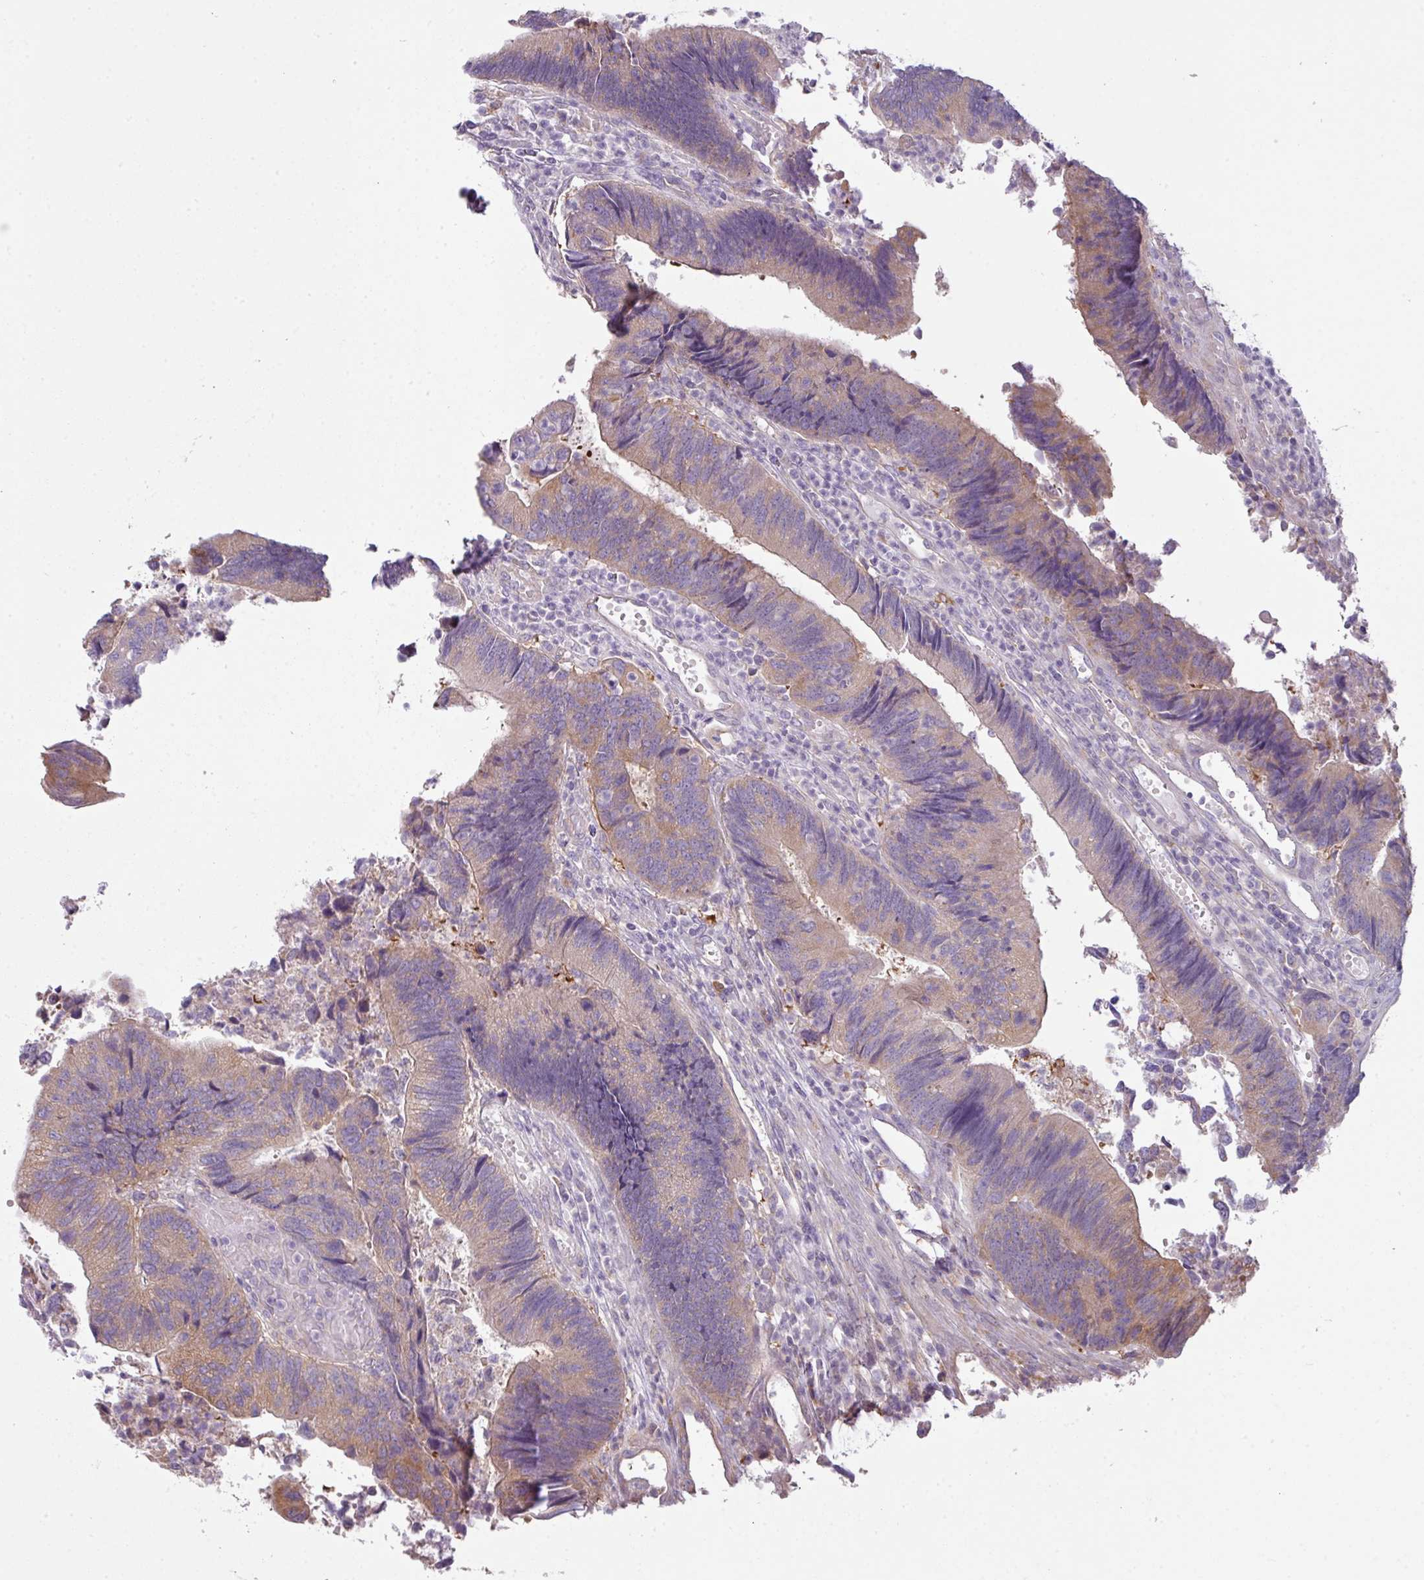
{"staining": {"intensity": "moderate", "quantity": "25%-75%", "location": "cytoplasmic/membranous"}, "tissue": "colorectal cancer", "cell_type": "Tumor cells", "image_type": "cancer", "snomed": [{"axis": "morphology", "description": "Adenocarcinoma, NOS"}, {"axis": "topography", "description": "Colon"}], "caption": "Colorectal cancer stained with IHC displays moderate cytoplasmic/membranous positivity in approximately 25%-75% of tumor cells.", "gene": "CAMK2B", "patient": {"sex": "female", "age": 67}}